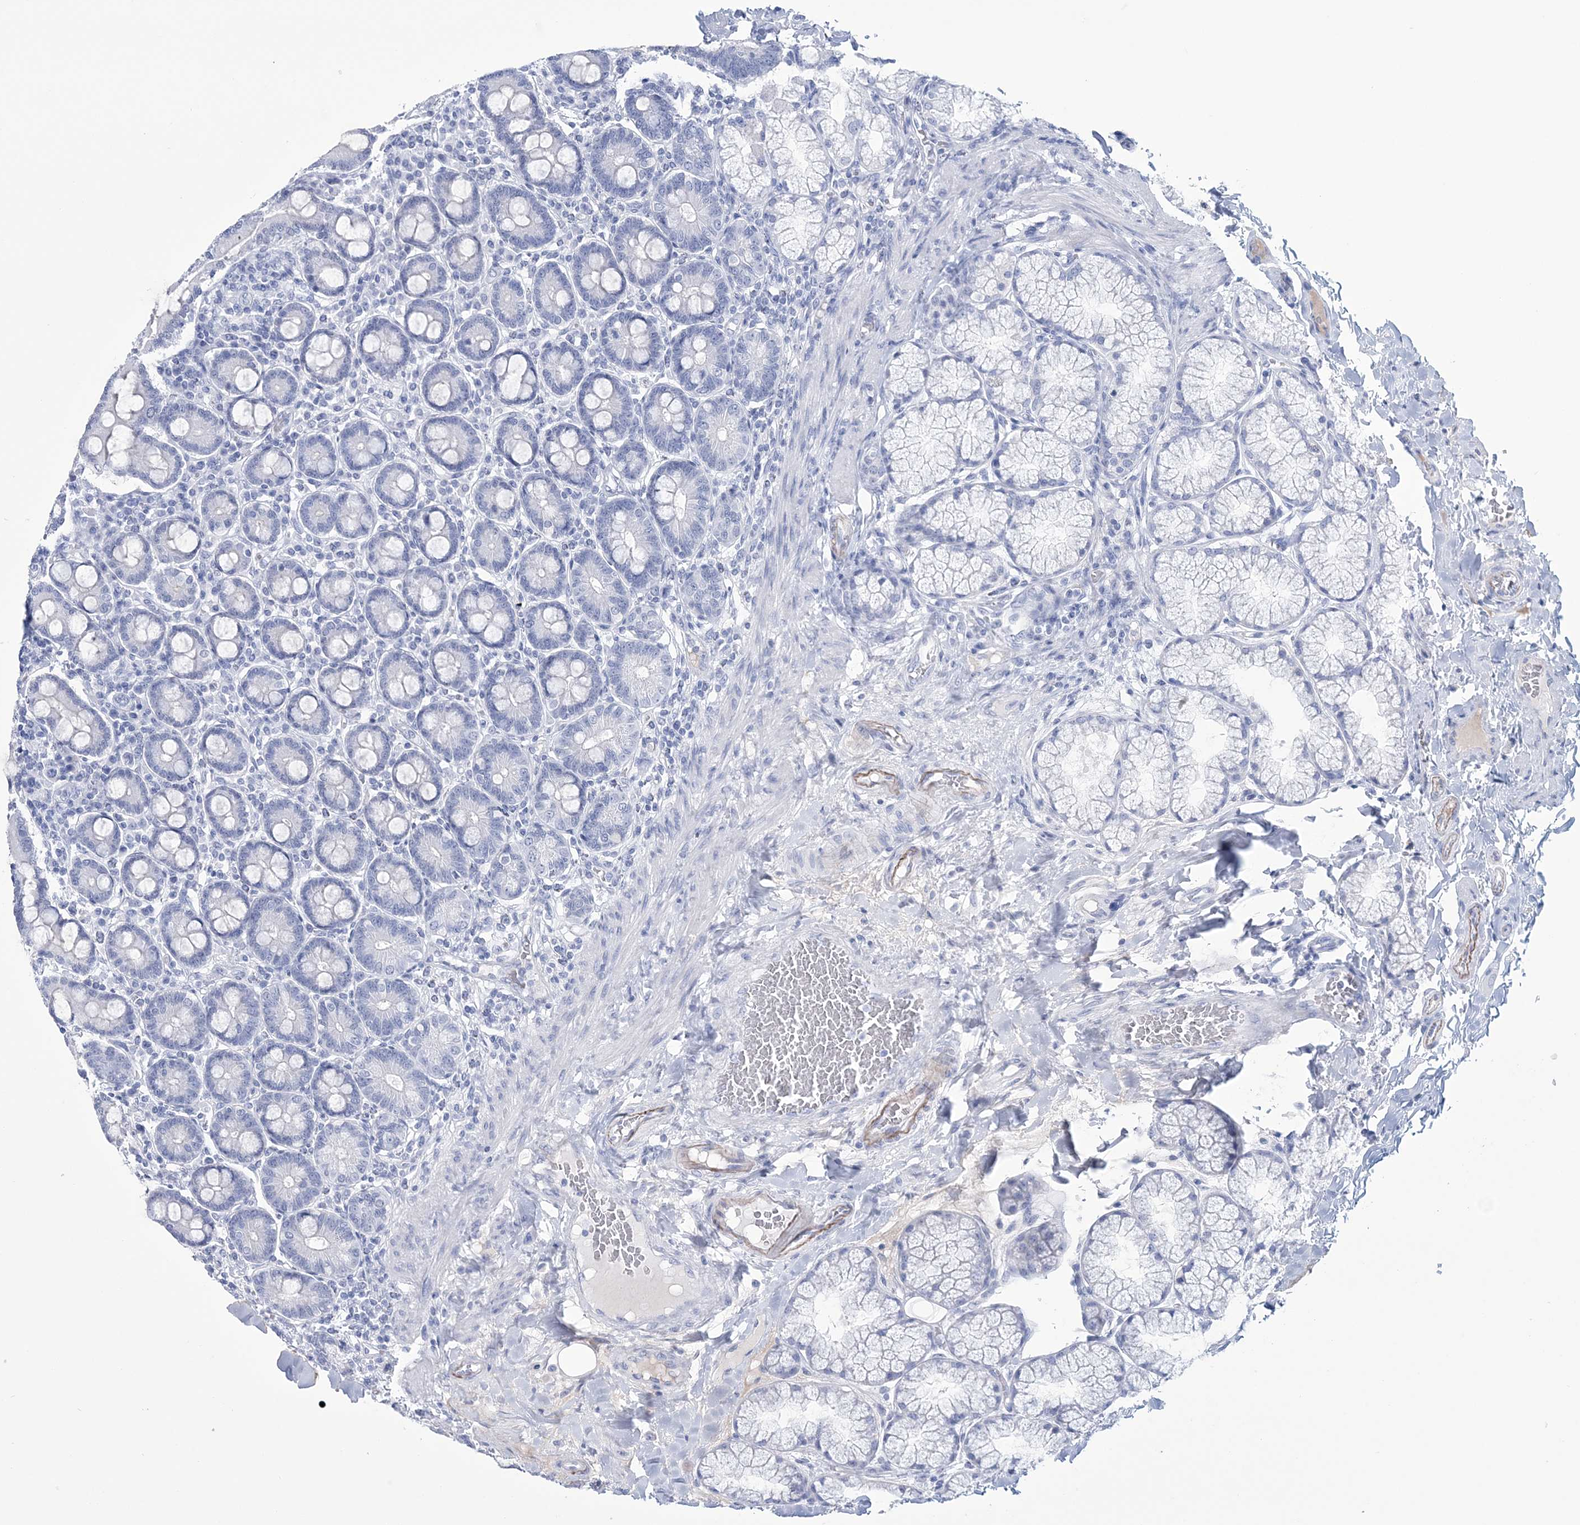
{"staining": {"intensity": "negative", "quantity": "none", "location": "none"}, "tissue": "duodenum", "cell_type": "Glandular cells", "image_type": "normal", "snomed": [{"axis": "morphology", "description": "Normal tissue, NOS"}, {"axis": "topography", "description": "Duodenum"}], "caption": "An IHC image of benign duodenum is shown. There is no staining in glandular cells of duodenum. (Stains: DAB (3,3'-diaminobenzidine) IHC with hematoxylin counter stain, Microscopy: brightfield microscopy at high magnification).", "gene": "DPCD", "patient": {"sex": "male", "age": 50}}